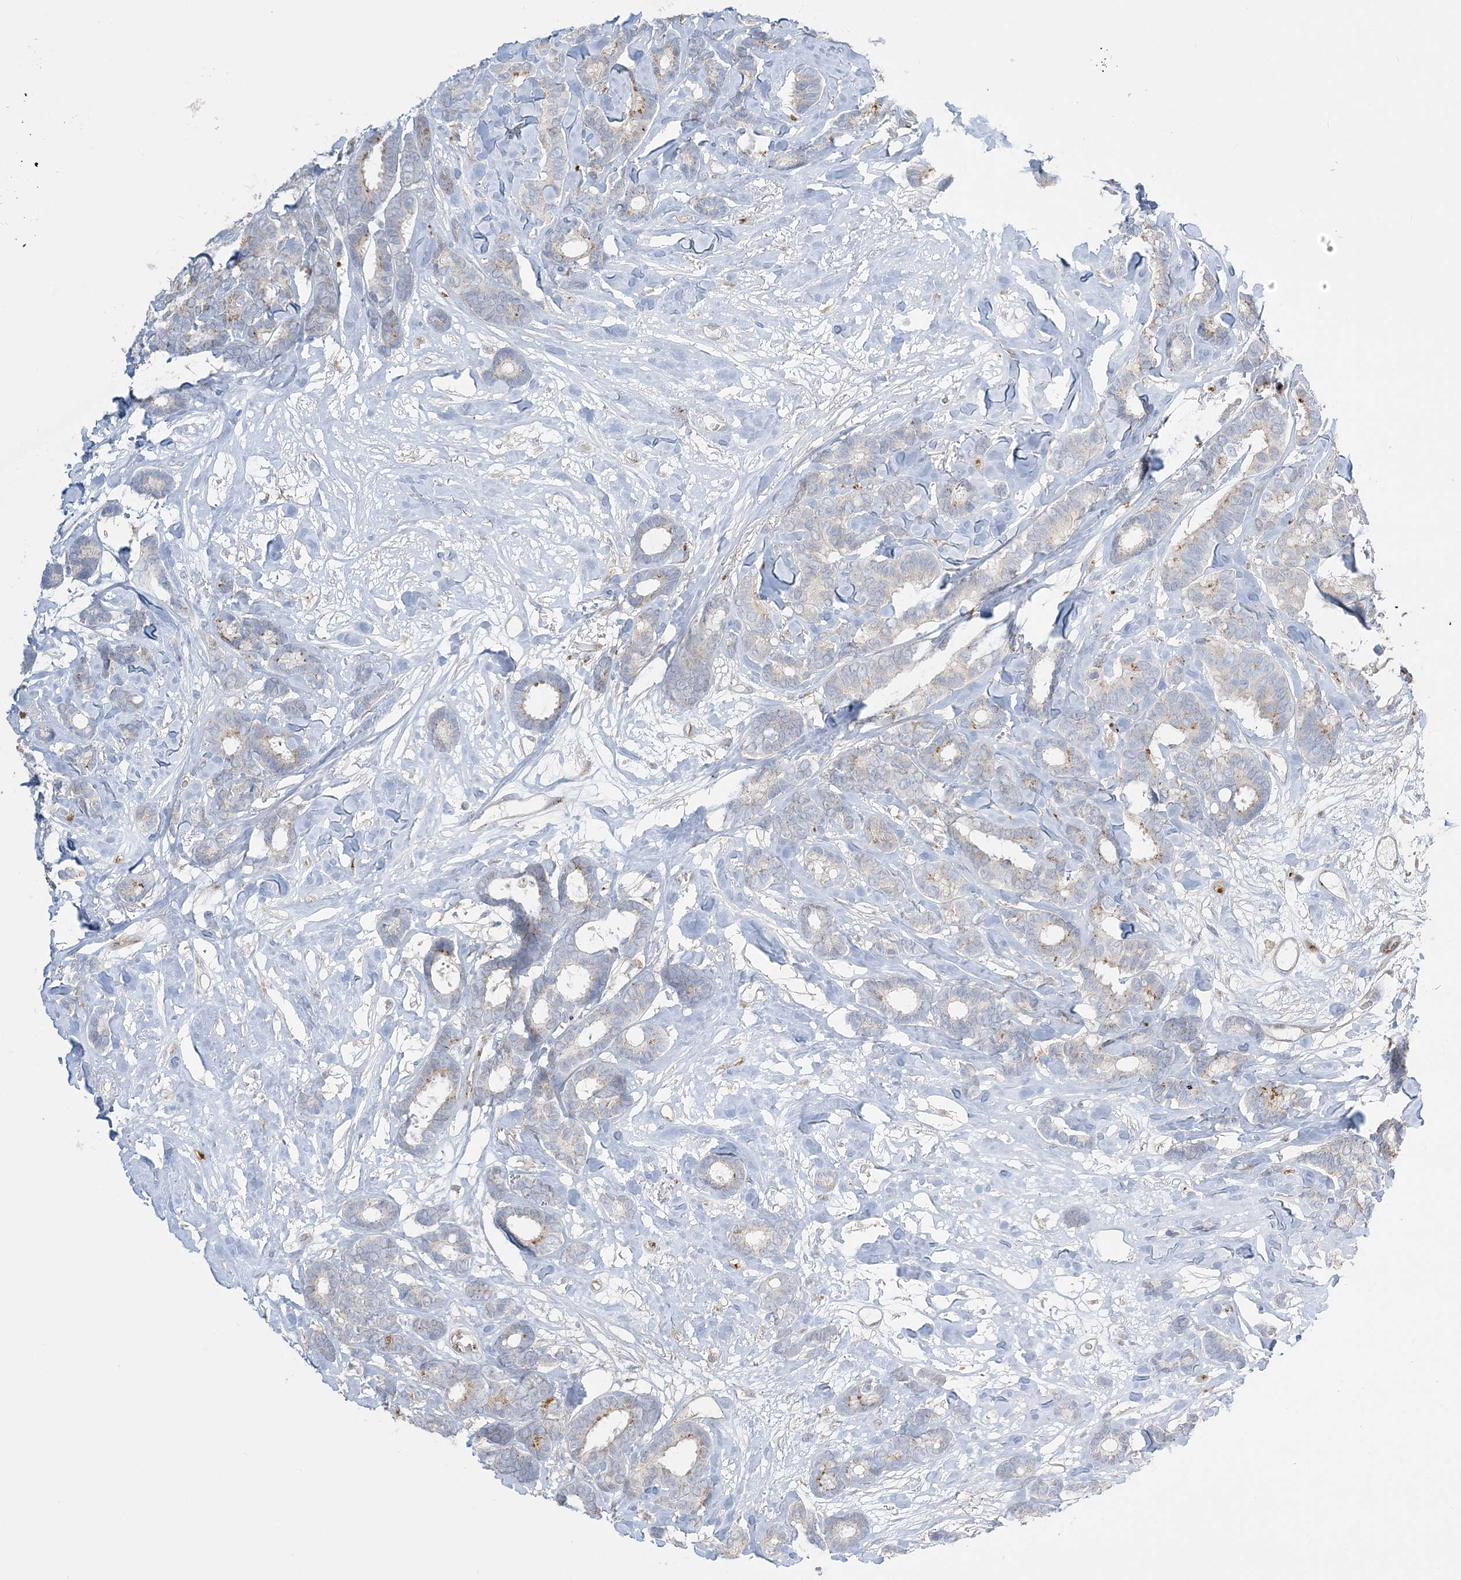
{"staining": {"intensity": "weak", "quantity": "<25%", "location": "cytoplasmic/membranous"}, "tissue": "breast cancer", "cell_type": "Tumor cells", "image_type": "cancer", "snomed": [{"axis": "morphology", "description": "Duct carcinoma"}, {"axis": "topography", "description": "Breast"}], "caption": "High magnification brightfield microscopy of breast cancer (infiltrating ductal carcinoma) stained with DAB (brown) and counterstained with hematoxylin (blue): tumor cells show no significant positivity.", "gene": "INPP1", "patient": {"sex": "female", "age": 87}}